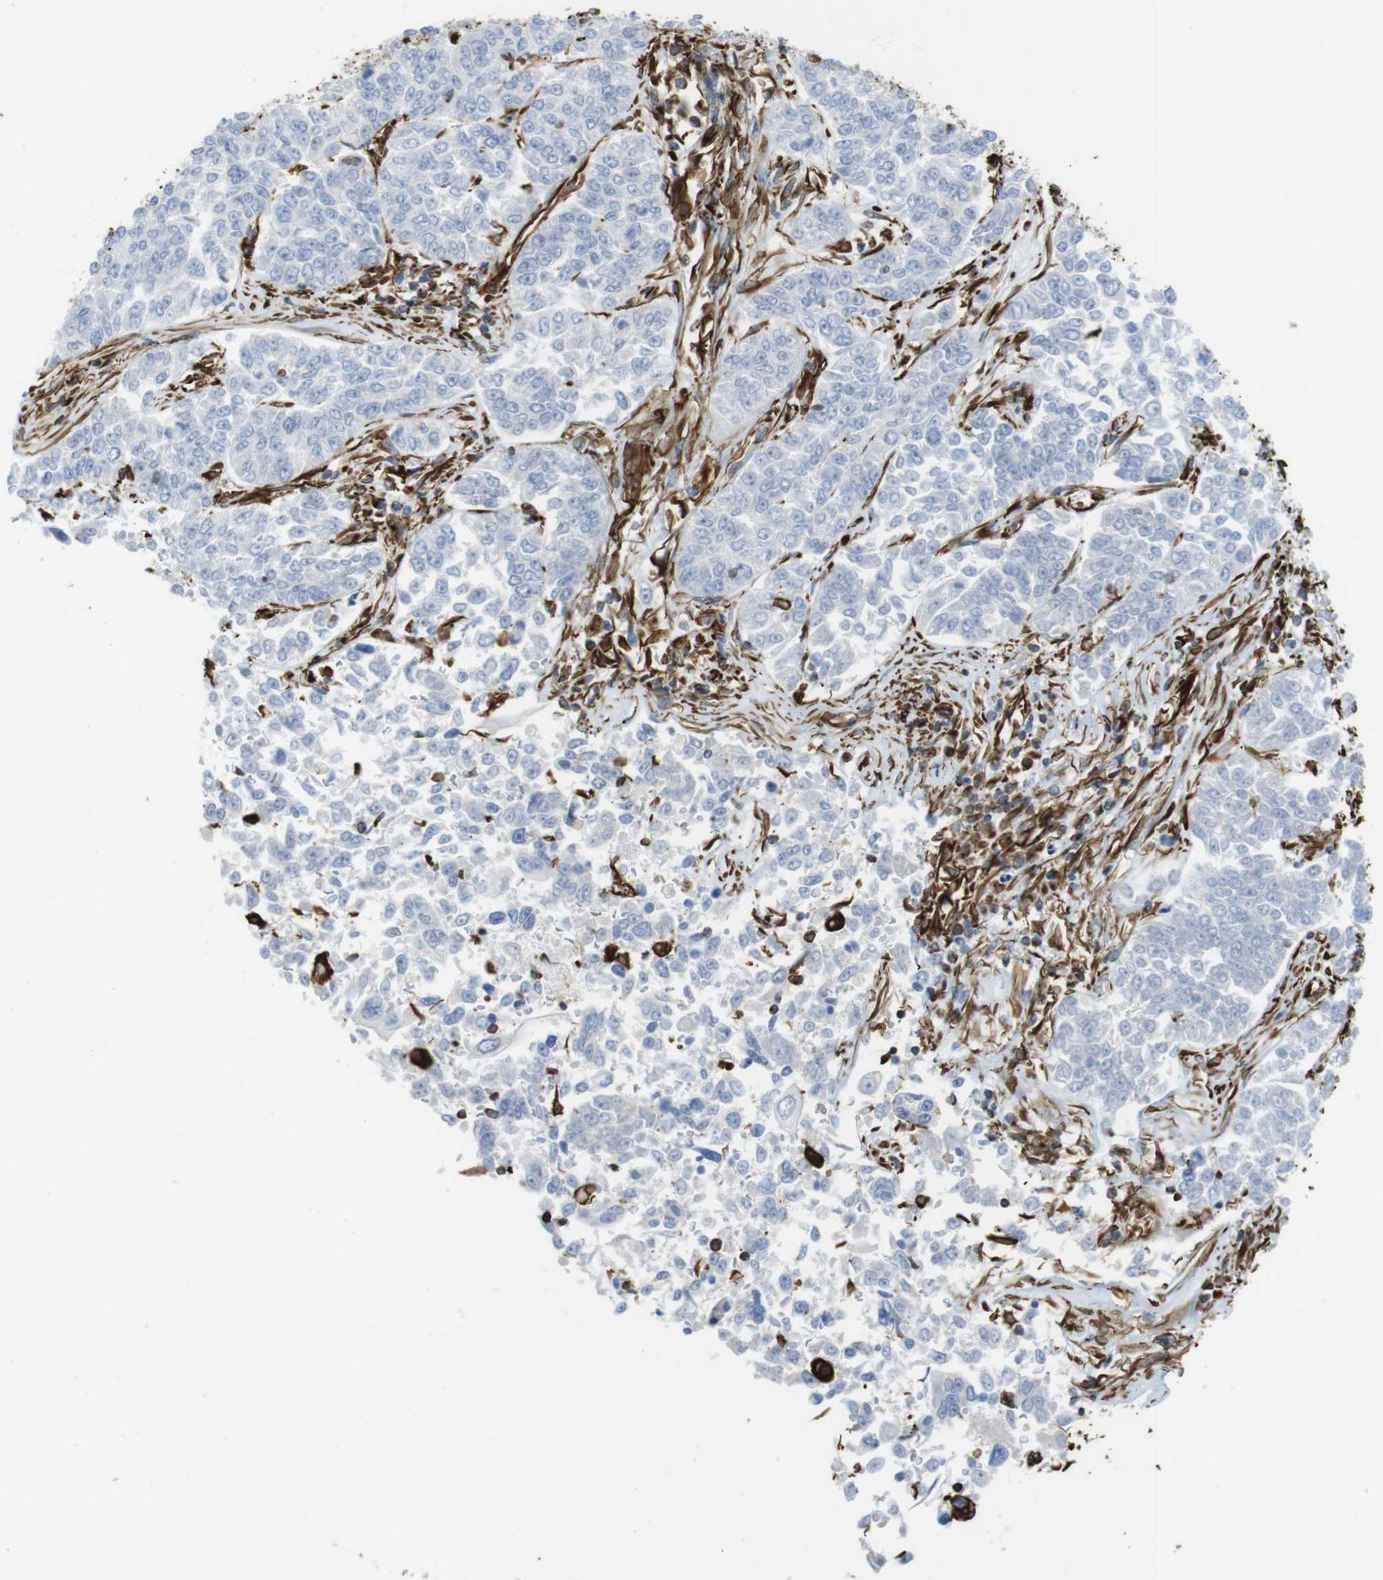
{"staining": {"intensity": "negative", "quantity": "none", "location": "none"}, "tissue": "lung cancer", "cell_type": "Tumor cells", "image_type": "cancer", "snomed": [{"axis": "morphology", "description": "Adenocarcinoma, NOS"}, {"axis": "topography", "description": "Lung"}], "caption": "This histopathology image is of lung cancer (adenocarcinoma) stained with immunohistochemistry to label a protein in brown with the nuclei are counter-stained blue. There is no expression in tumor cells.", "gene": "RALGPS1", "patient": {"sex": "male", "age": 84}}